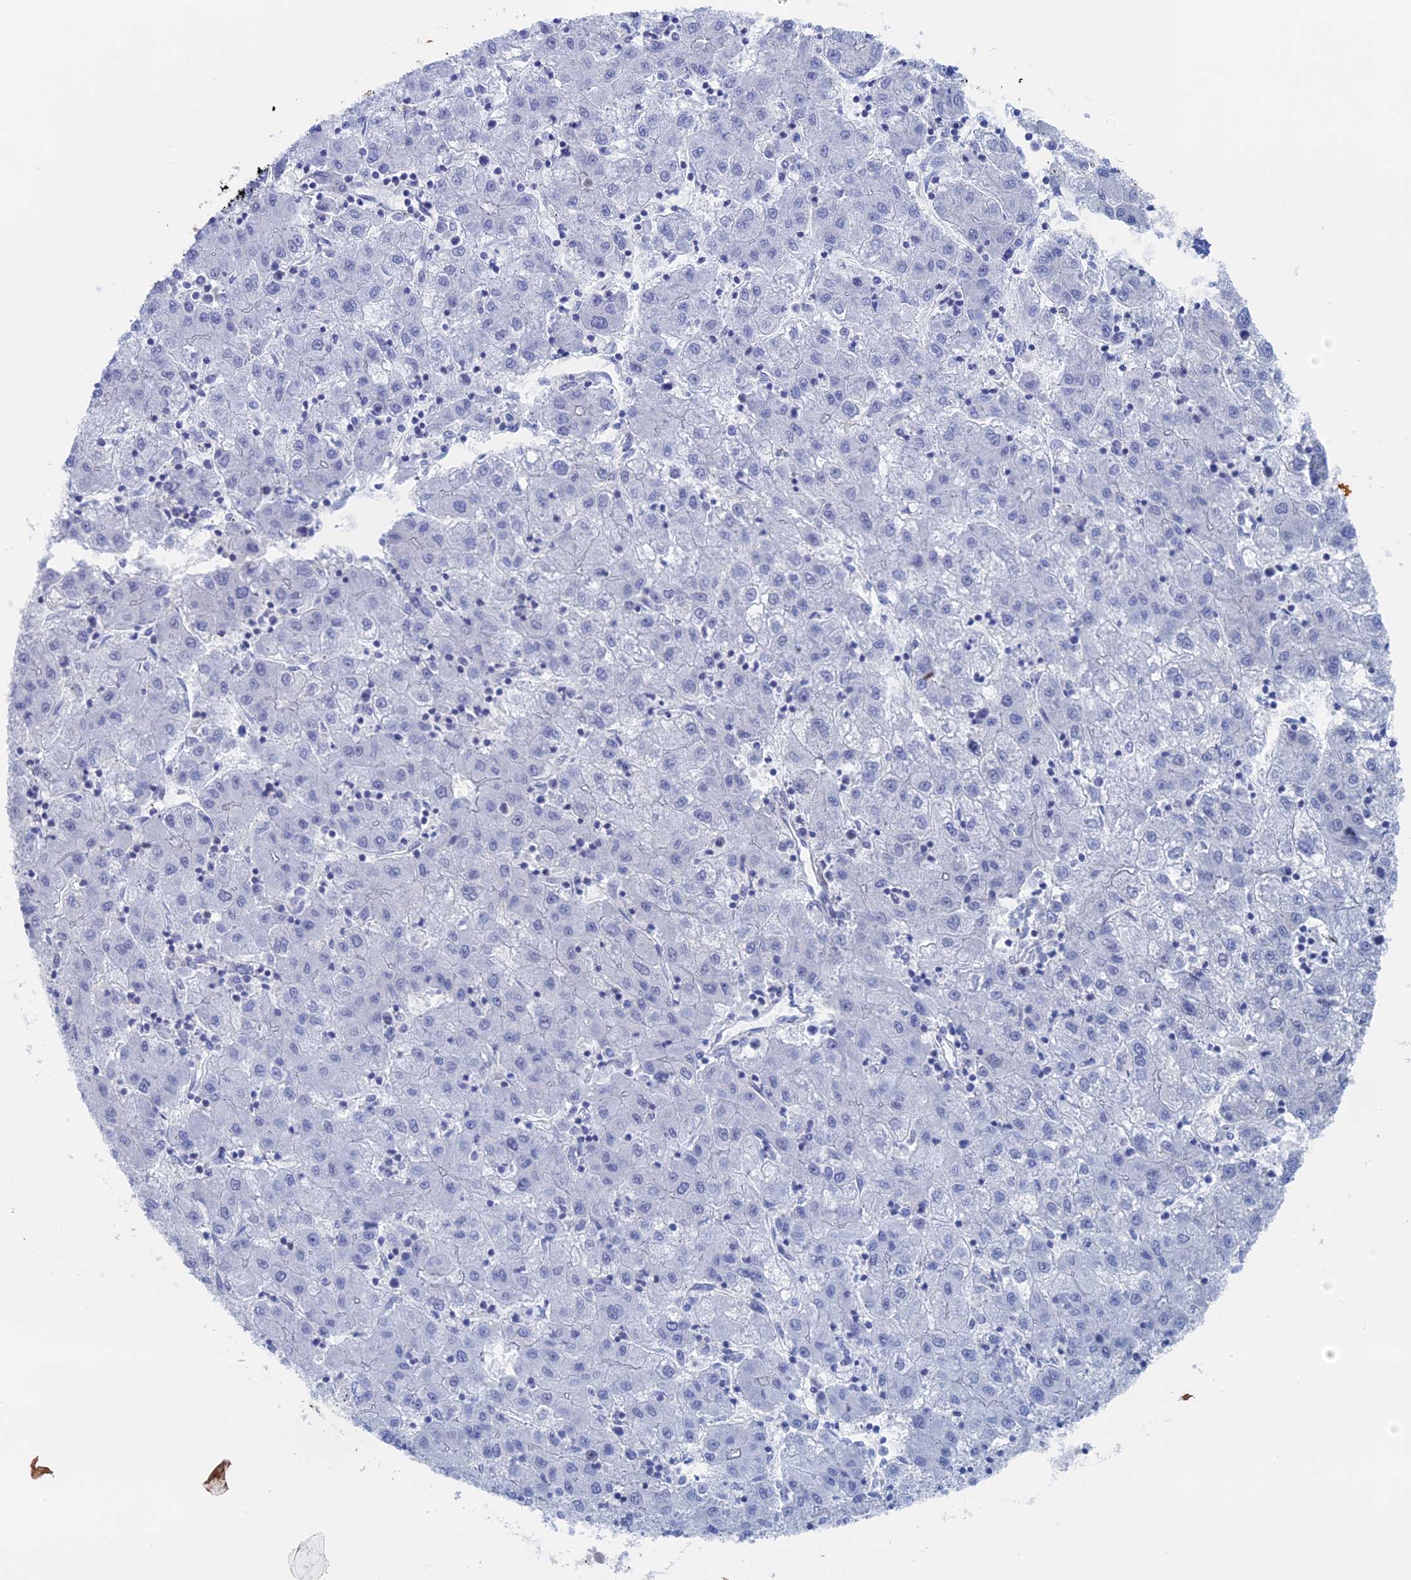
{"staining": {"intensity": "negative", "quantity": "none", "location": "none"}, "tissue": "liver cancer", "cell_type": "Tumor cells", "image_type": "cancer", "snomed": [{"axis": "morphology", "description": "Carcinoma, Hepatocellular, NOS"}, {"axis": "topography", "description": "Liver"}], "caption": "IHC micrograph of neoplastic tissue: hepatocellular carcinoma (liver) stained with DAB exhibits no significant protein positivity in tumor cells.", "gene": "IL7", "patient": {"sex": "male", "age": 72}}